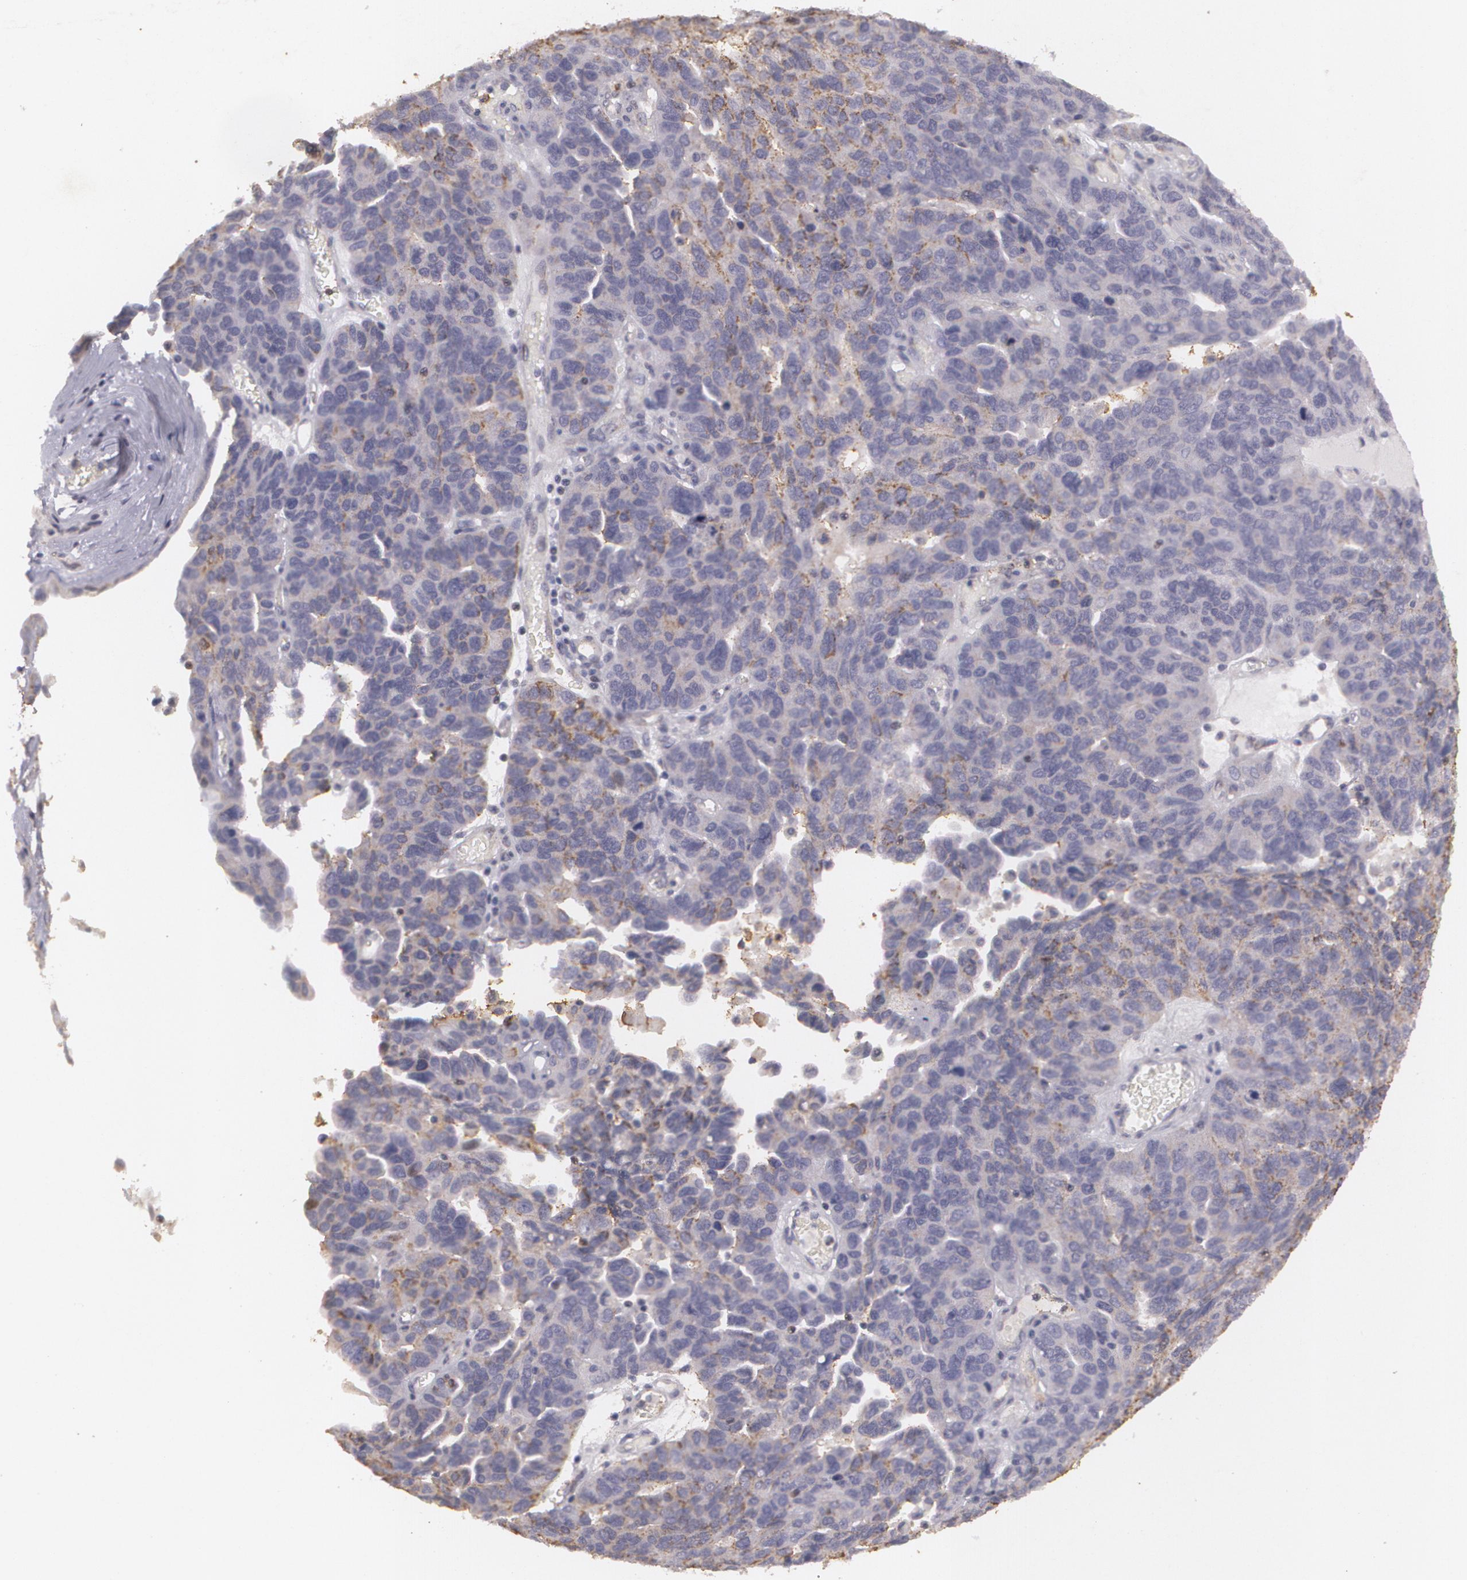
{"staining": {"intensity": "weak", "quantity": ">75%", "location": "cytoplasmic/membranous"}, "tissue": "ovarian cancer", "cell_type": "Tumor cells", "image_type": "cancer", "snomed": [{"axis": "morphology", "description": "Cystadenocarcinoma, serous, NOS"}, {"axis": "topography", "description": "Ovary"}], "caption": "Immunohistochemistry (IHC) of serous cystadenocarcinoma (ovarian) reveals low levels of weak cytoplasmic/membranous positivity in approximately >75% of tumor cells.", "gene": "KCNA4", "patient": {"sex": "female", "age": 64}}